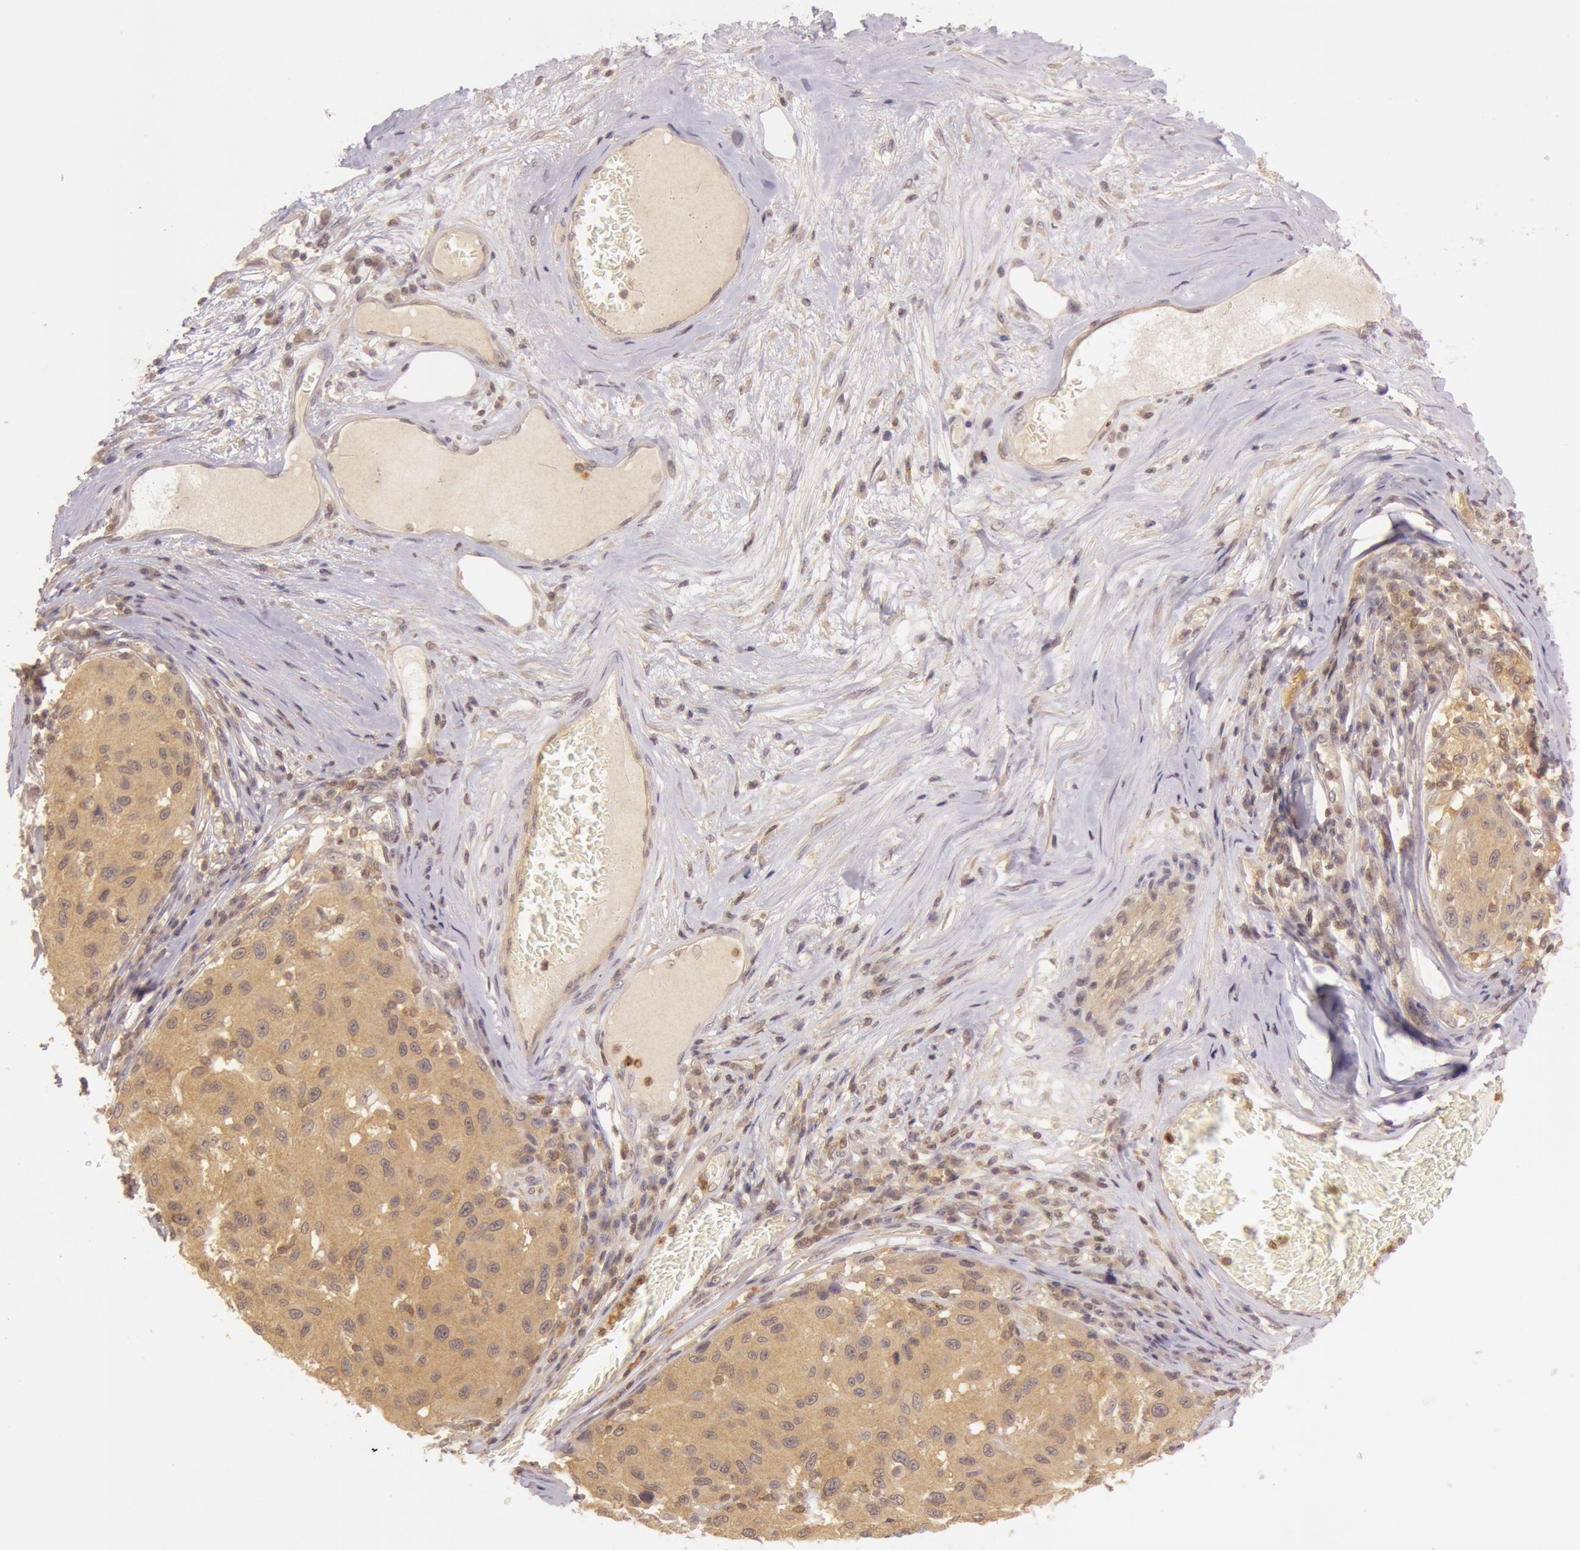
{"staining": {"intensity": "moderate", "quantity": ">75%", "location": "cytoplasmic/membranous"}, "tissue": "melanoma", "cell_type": "Tumor cells", "image_type": "cancer", "snomed": [{"axis": "morphology", "description": "Malignant melanoma, NOS"}, {"axis": "topography", "description": "Skin"}], "caption": "DAB immunohistochemical staining of human malignant melanoma displays moderate cytoplasmic/membranous protein expression in approximately >75% of tumor cells.", "gene": "ATG2B", "patient": {"sex": "female", "age": 77}}